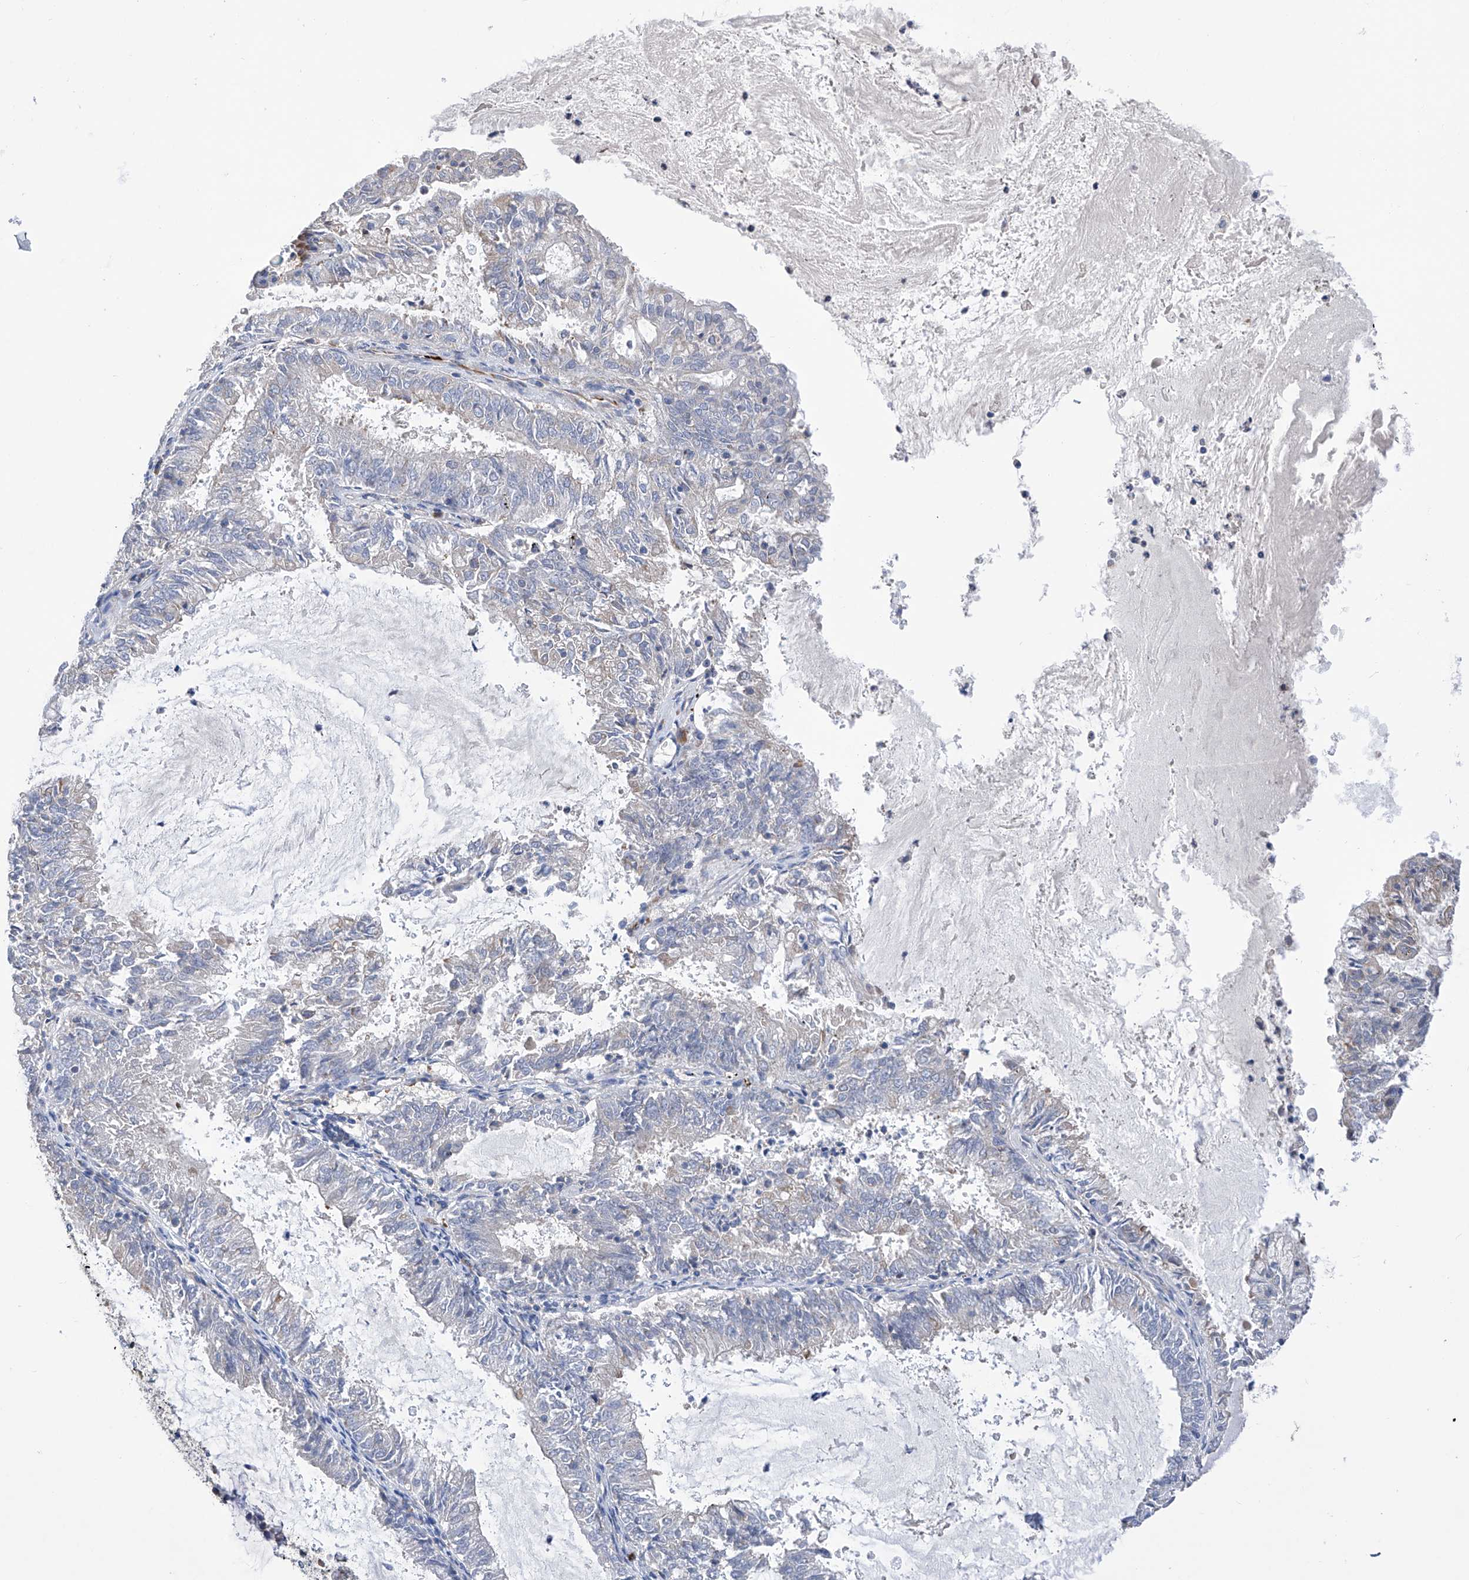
{"staining": {"intensity": "negative", "quantity": "none", "location": "none"}, "tissue": "endometrial cancer", "cell_type": "Tumor cells", "image_type": "cancer", "snomed": [{"axis": "morphology", "description": "Adenocarcinoma, NOS"}, {"axis": "topography", "description": "Endometrium"}], "caption": "Image shows no protein staining in tumor cells of endometrial adenocarcinoma tissue. The staining was performed using DAB (3,3'-diaminobenzidine) to visualize the protein expression in brown, while the nuclei were stained in blue with hematoxylin (Magnification: 20x).", "gene": "NFATC4", "patient": {"sex": "female", "age": 57}}